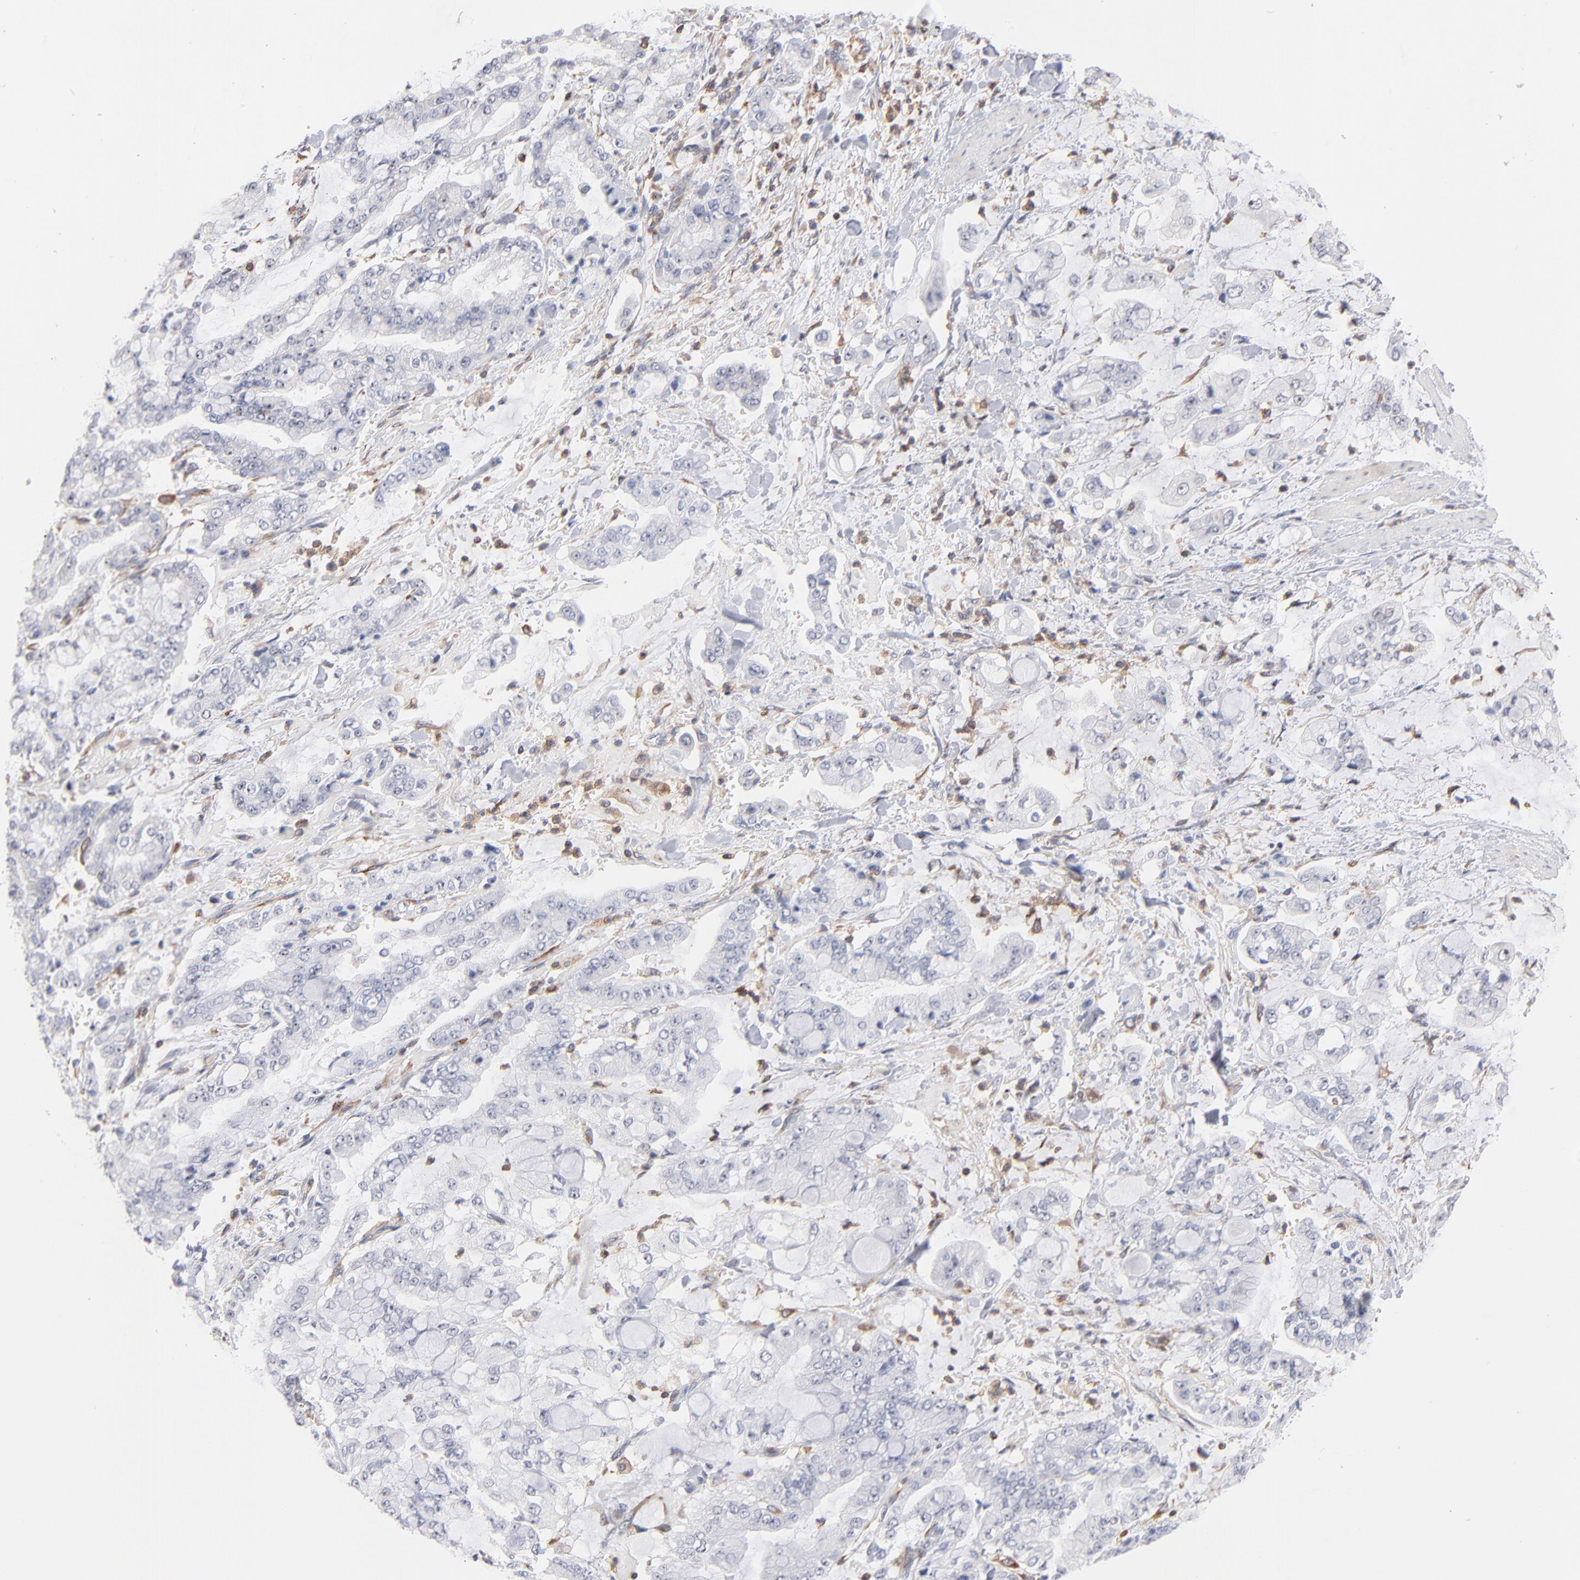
{"staining": {"intensity": "negative", "quantity": "none", "location": "none"}, "tissue": "stomach cancer", "cell_type": "Tumor cells", "image_type": "cancer", "snomed": [{"axis": "morphology", "description": "Normal tissue, NOS"}, {"axis": "morphology", "description": "Adenocarcinoma, NOS"}, {"axis": "topography", "description": "Stomach, upper"}, {"axis": "topography", "description": "Stomach"}], "caption": "Image shows no significant protein positivity in tumor cells of stomach cancer (adenocarcinoma).", "gene": "WIPF1", "patient": {"sex": "male", "age": 76}}